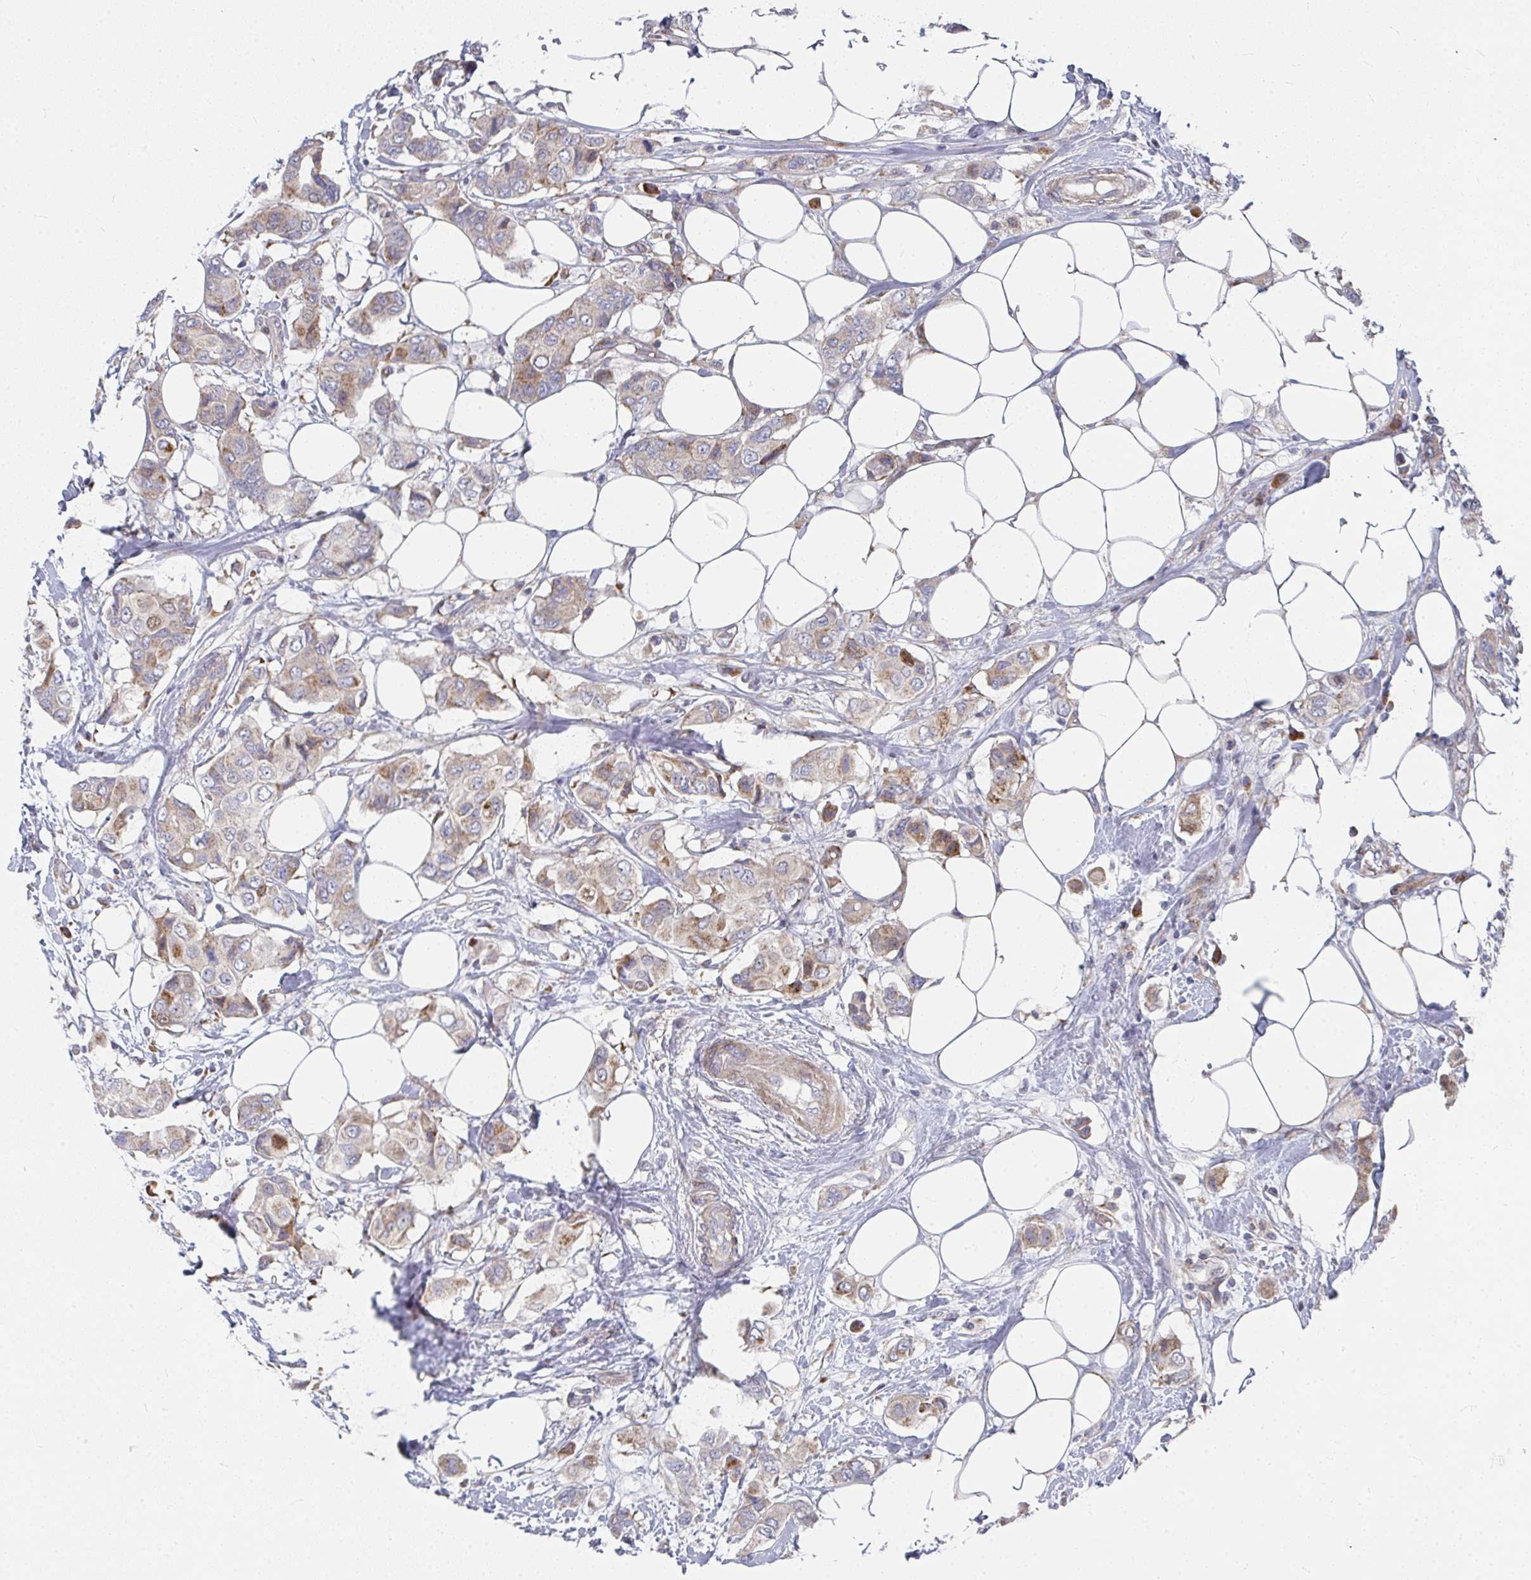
{"staining": {"intensity": "moderate", "quantity": "25%-75%", "location": "cytoplasmic/membranous"}, "tissue": "breast cancer", "cell_type": "Tumor cells", "image_type": "cancer", "snomed": [{"axis": "morphology", "description": "Lobular carcinoma"}, {"axis": "topography", "description": "Breast"}], "caption": "Approximately 25%-75% of tumor cells in breast lobular carcinoma show moderate cytoplasmic/membranous protein expression as visualized by brown immunohistochemical staining.", "gene": "RHEBL1", "patient": {"sex": "female", "age": 51}}